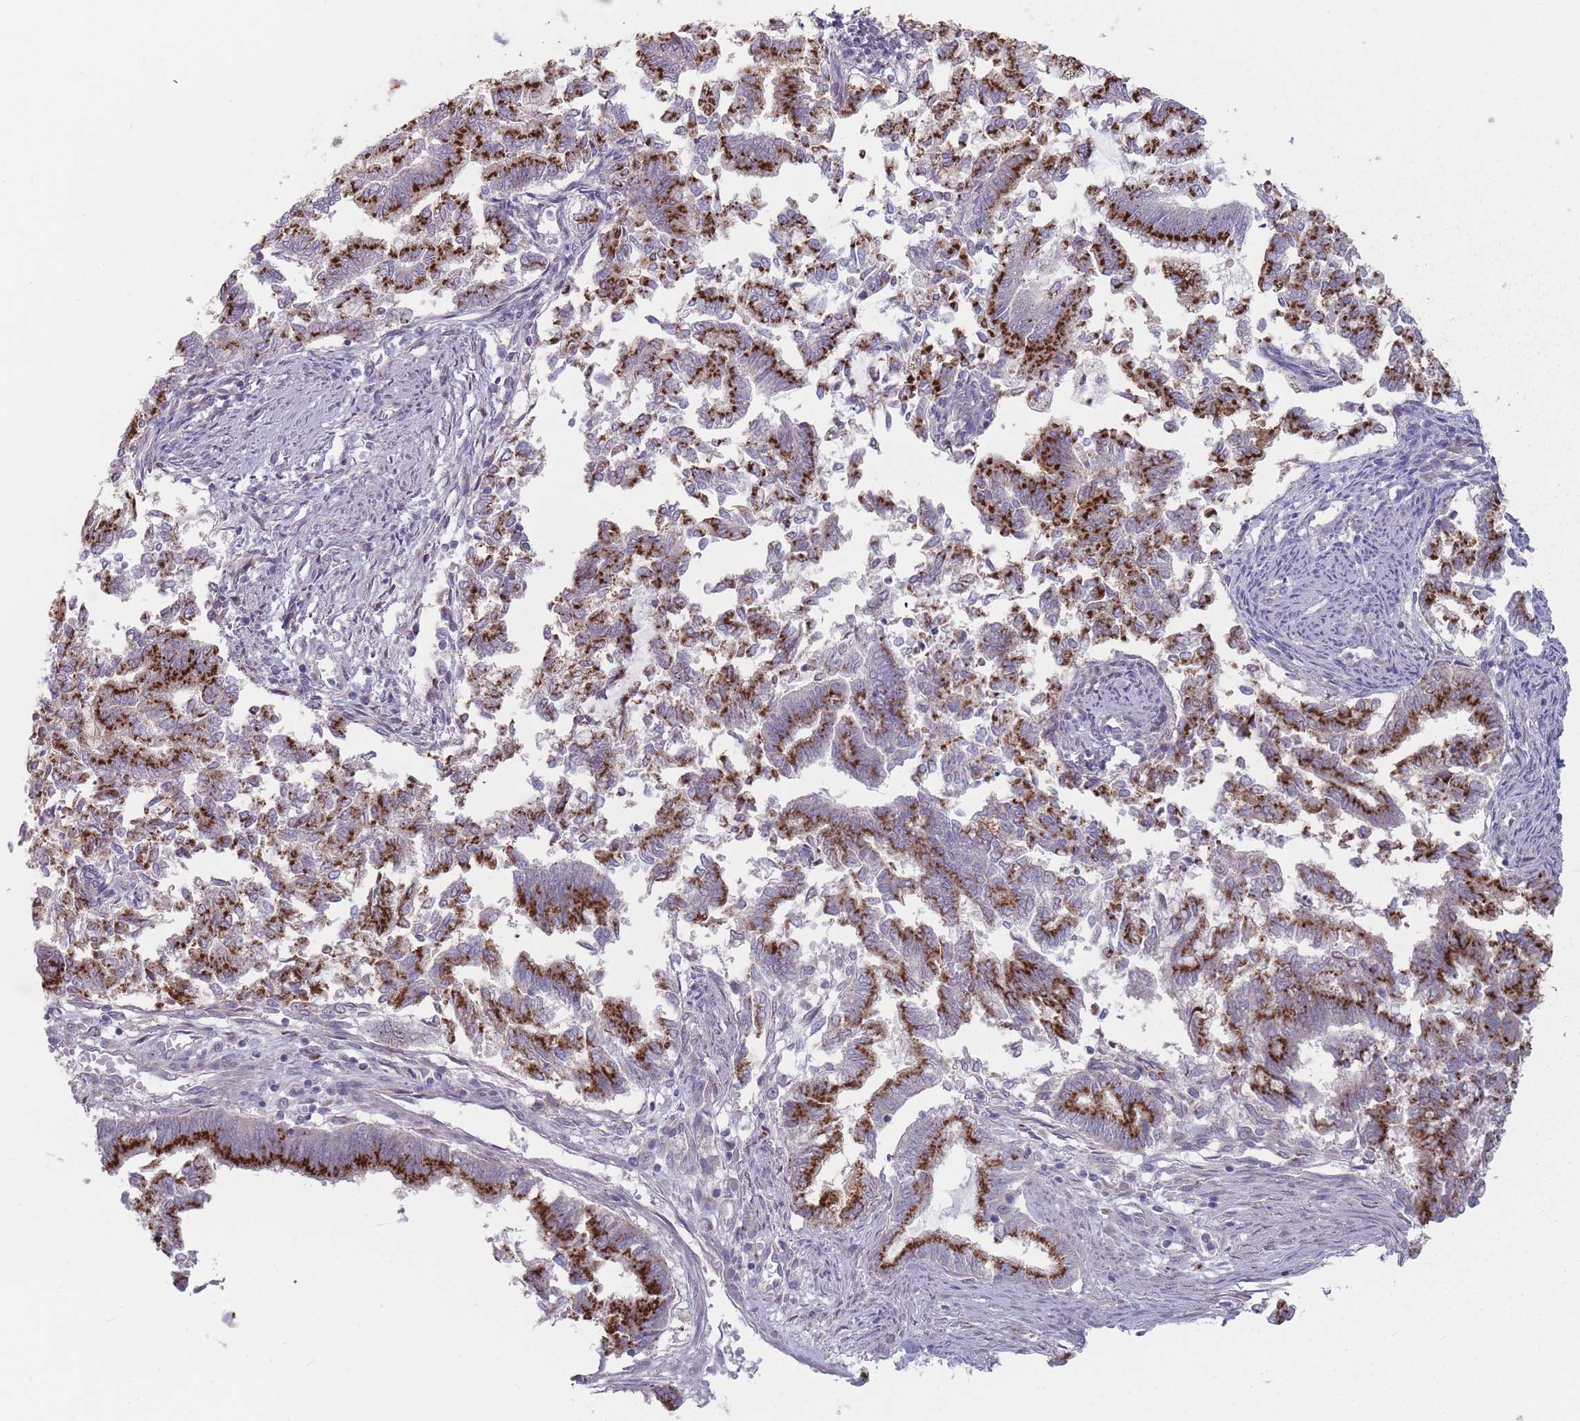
{"staining": {"intensity": "strong", "quantity": ">75%", "location": "cytoplasmic/membranous"}, "tissue": "endometrial cancer", "cell_type": "Tumor cells", "image_type": "cancer", "snomed": [{"axis": "morphology", "description": "Adenocarcinoma, NOS"}, {"axis": "topography", "description": "Endometrium"}], "caption": "Immunohistochemical staining of human endometrial cancer (adenocarcinoma) displays high levels of strong cytoplasmic/membranous staining in about >75% of tumor cells.", "gene": "AKAIN1", "patient": {"sex": "female", "age": 79}}